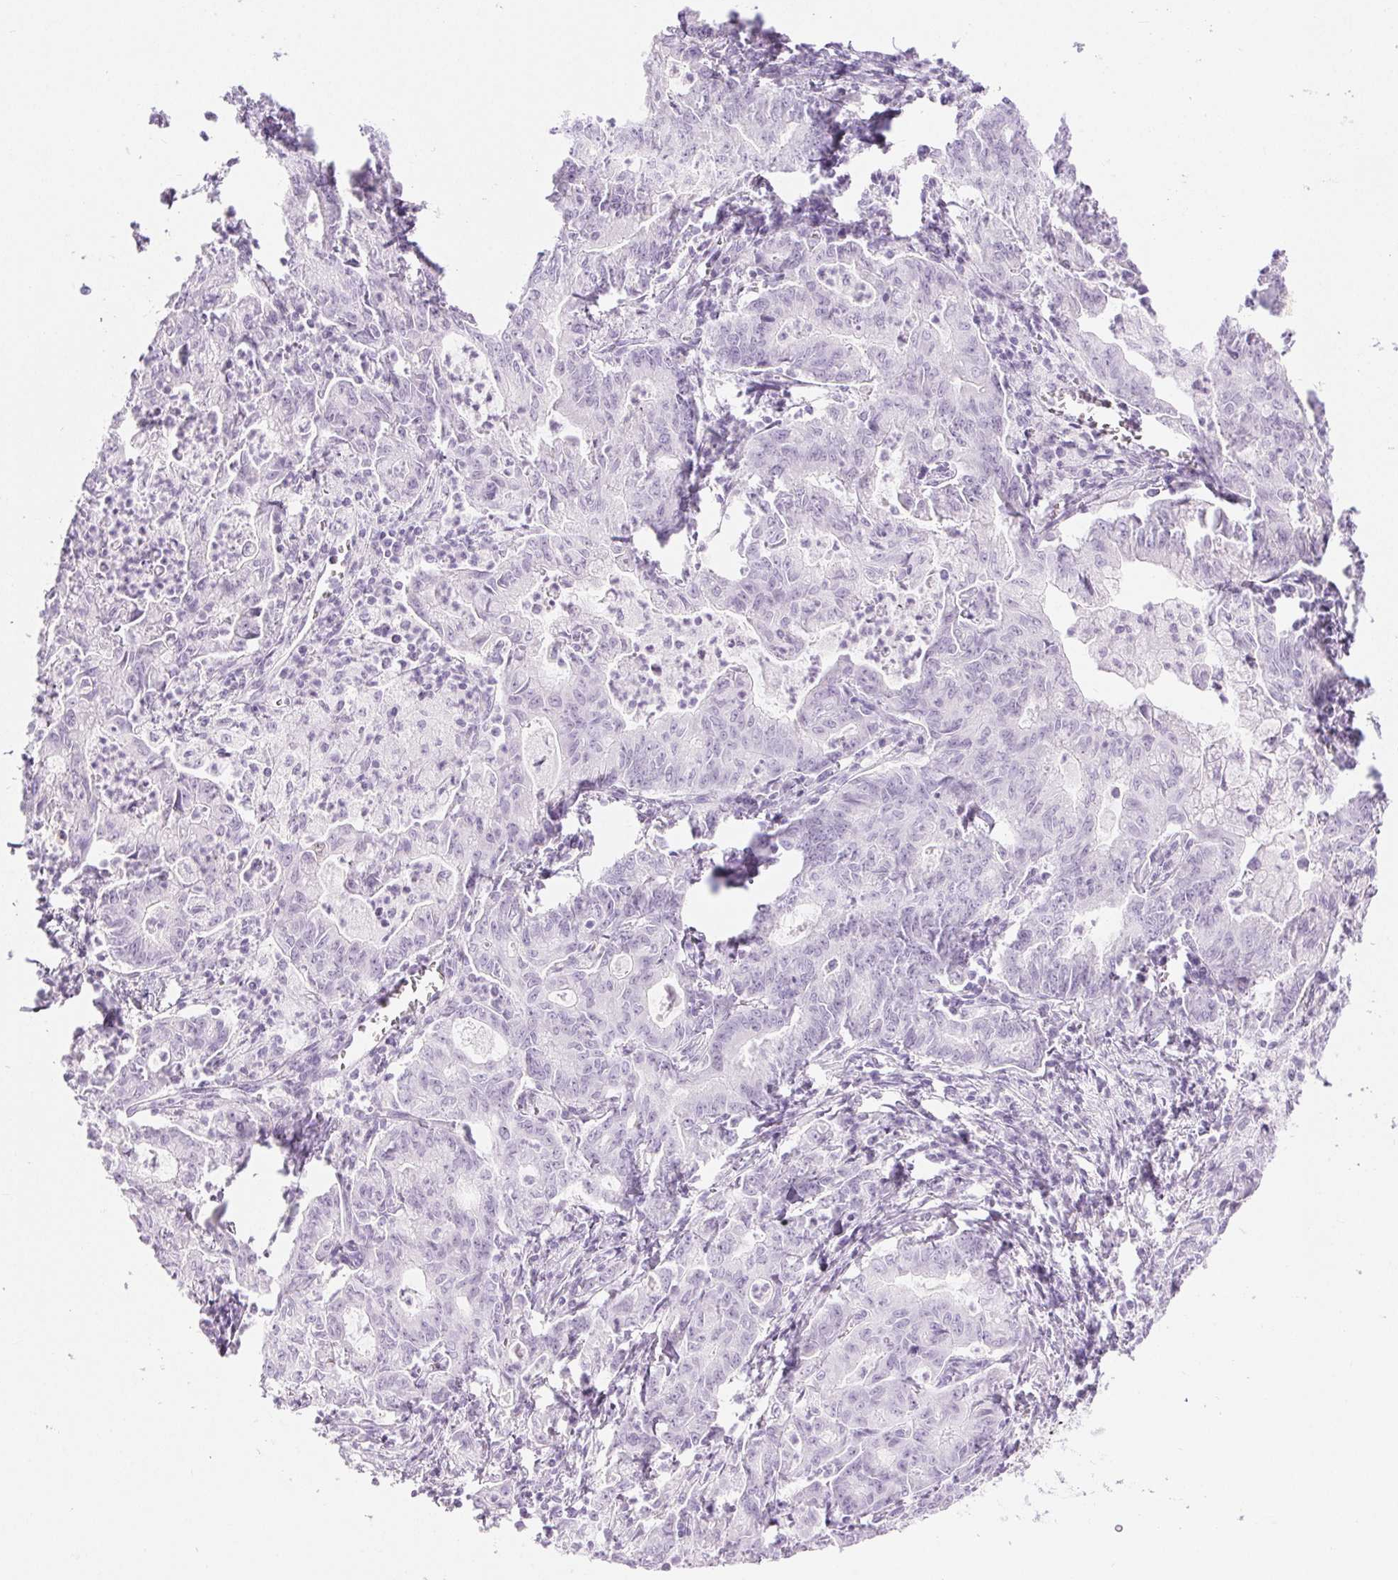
{"staining": {"intensity": "negative", "quantity": "none", "location": "none"}, "tissue": "stomach cancer", "cell_type": "Tumor cells", "image_type": "cancer", "snomed": [{"axis": "morphology", "description": "Adenocarcinoma, NOS"}, {"axis": "topography", "description": "Stomach, upper"}], "caption": "Immunohistochemistry of stomach adenocarcinoma shows no staining in tumor cells.", "gene": "SPRR3", "patient": {"sex": "female", "age": 79}}